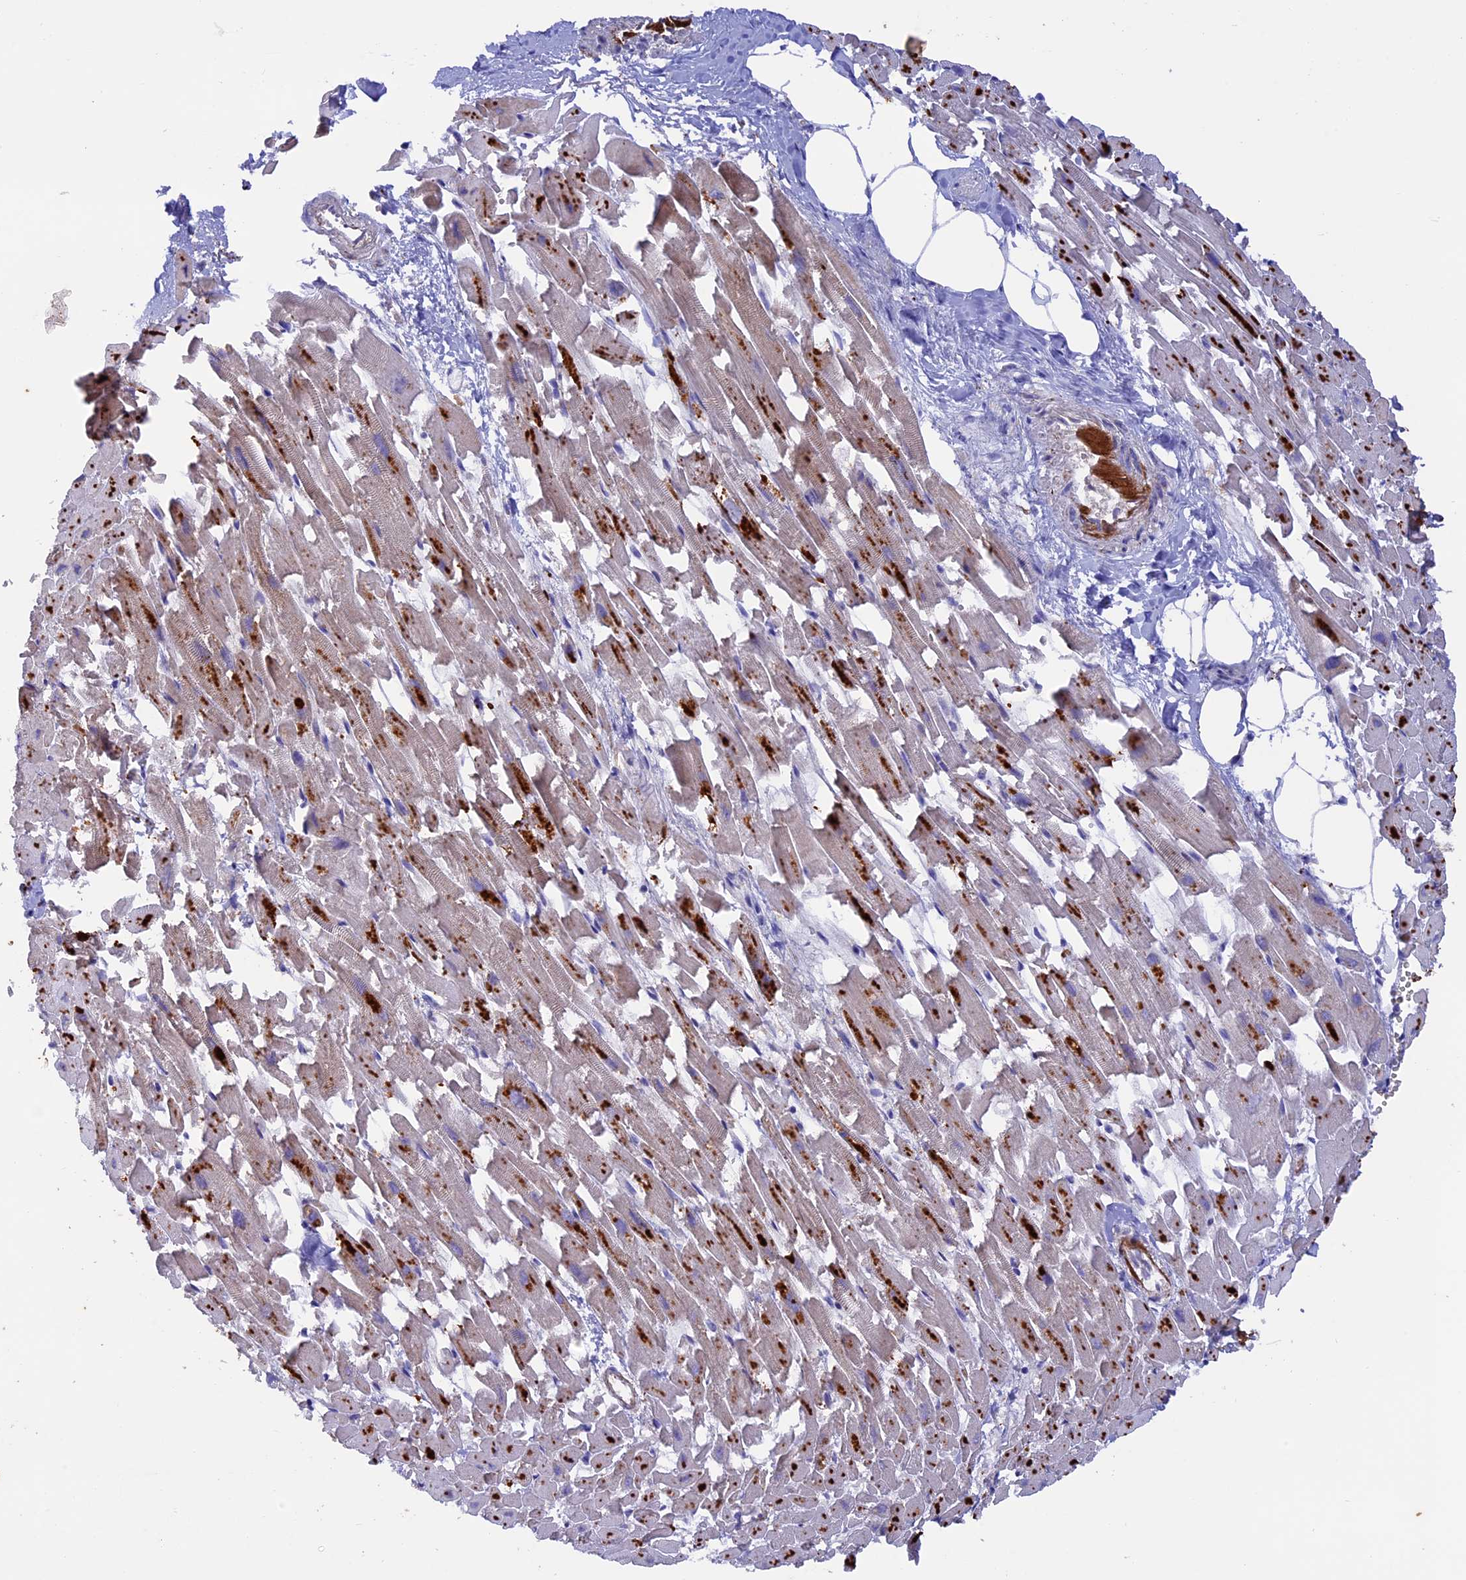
{"staining": {"intensity": "moderate", "quantity": ">75%", "location": "cytoplasmic/membranous"}, "tissue": "heart muscle", "cell_type": "Cardiomyocytes", "image_type": "normal", "snomed": [{"axis": "morphology", "description": "Normal tissue, NOS"}, {"axis": "topography", "description": "Heart"}], "caption": "Heart muscle stained with DAB IHC exhibits medium levels of moderate cytoplasmic/membranous expression in approximately >75% of cardiomyocytes. Immunohistochemistry (ihc) stains the protein of interest in brown and the nuclei are stained blue.", "gene": "PTPN9", "patient": {"sex": "female", "age": 64}}